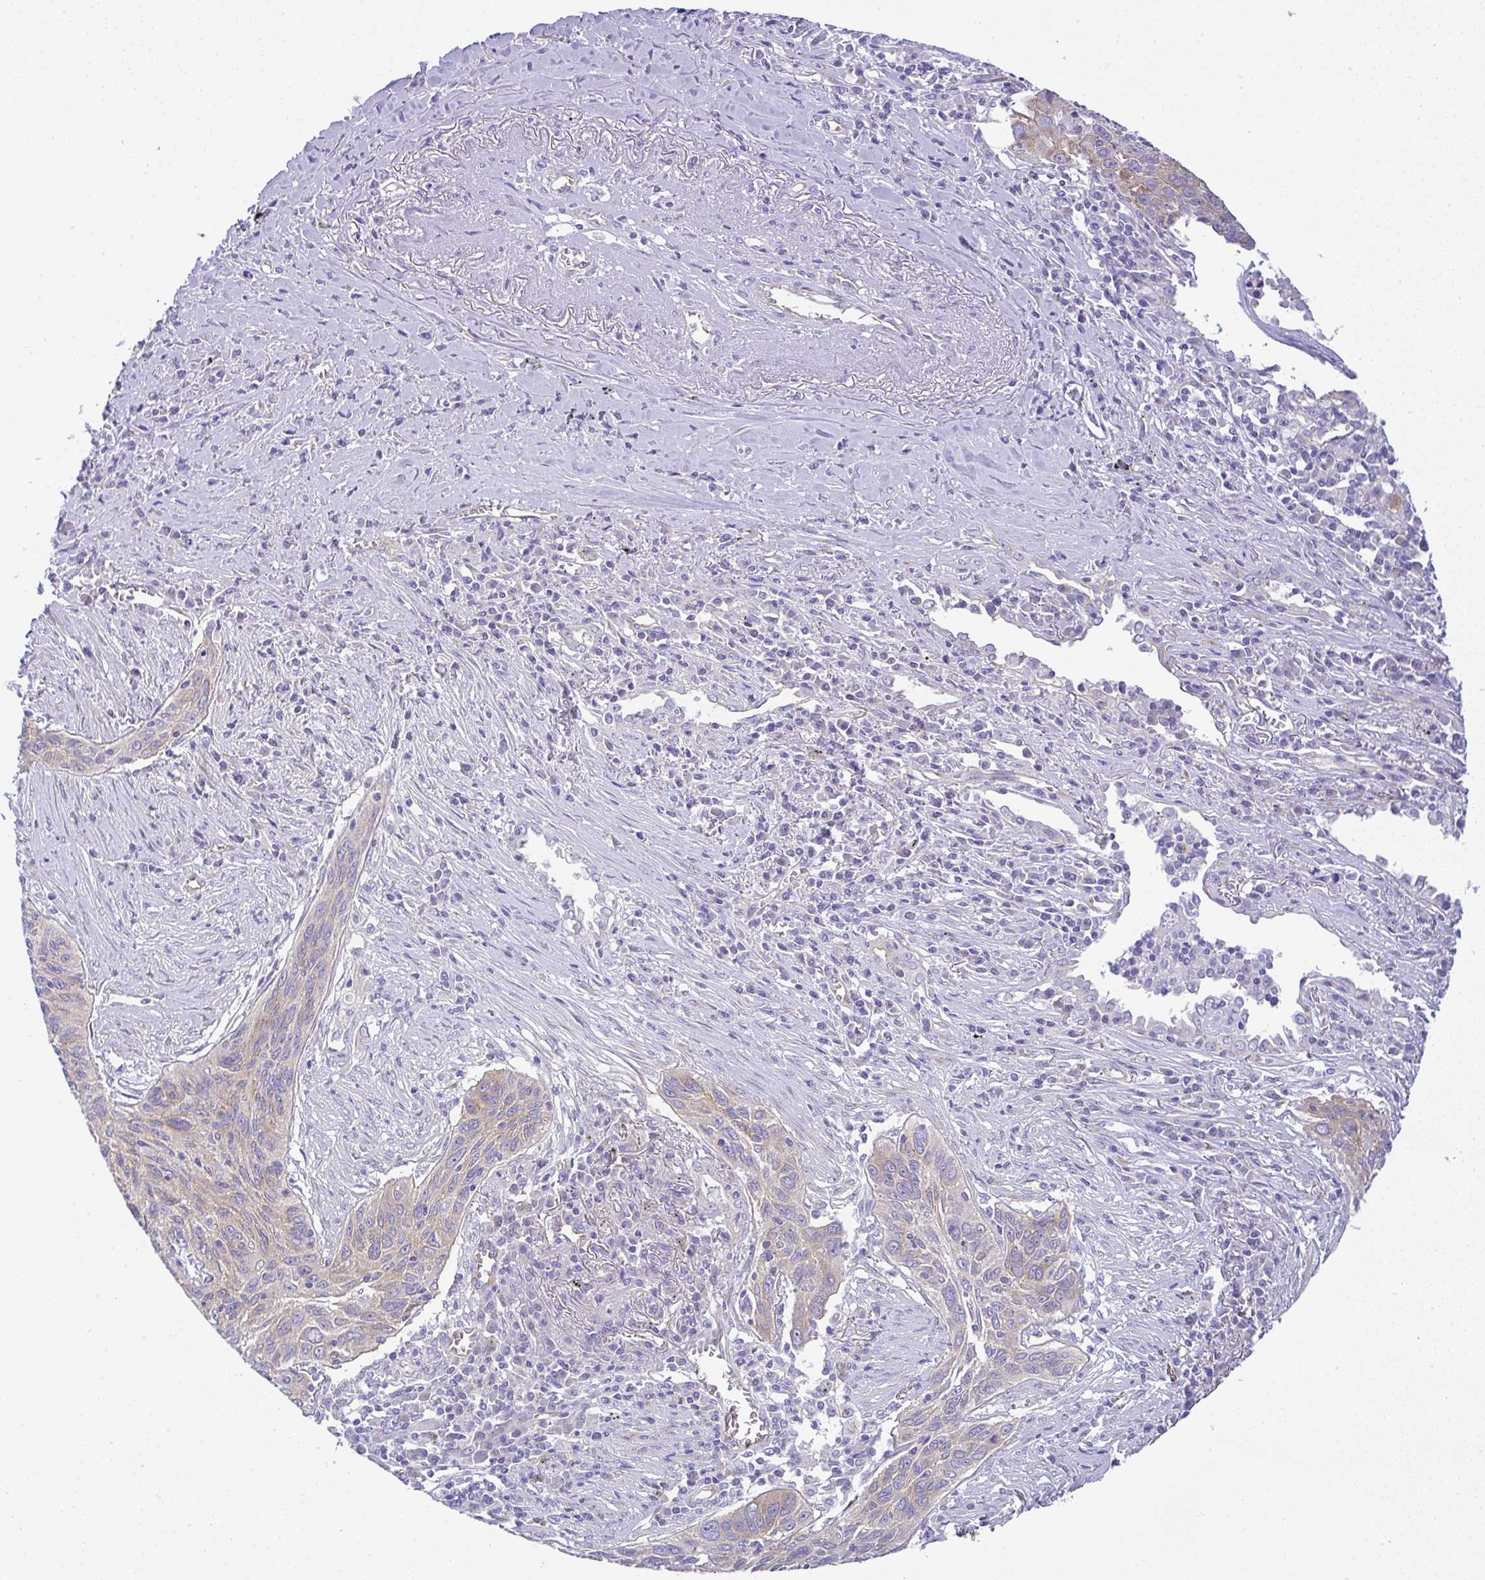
{"staining": {"intensity": "moderate", "quantity": "<25%", "location": "cytoplasmic/membranous"}, "tissue": "lung cancer", "cell_type": "Tumor cells", "image_type": "cancer", "snomed": [{"axis": "morphology", "description": "Squamous cell carcinoma, NOS"}, {"axis": "topography", "description": "Lung"}], "caption": "IHC of lung cancer shows low levels of moderate cytoplasmic/membranous staining in approximately <25% of tumor cells.", "gene": "FAM177A1", "patient": {"sex": "female", "age": 66}}